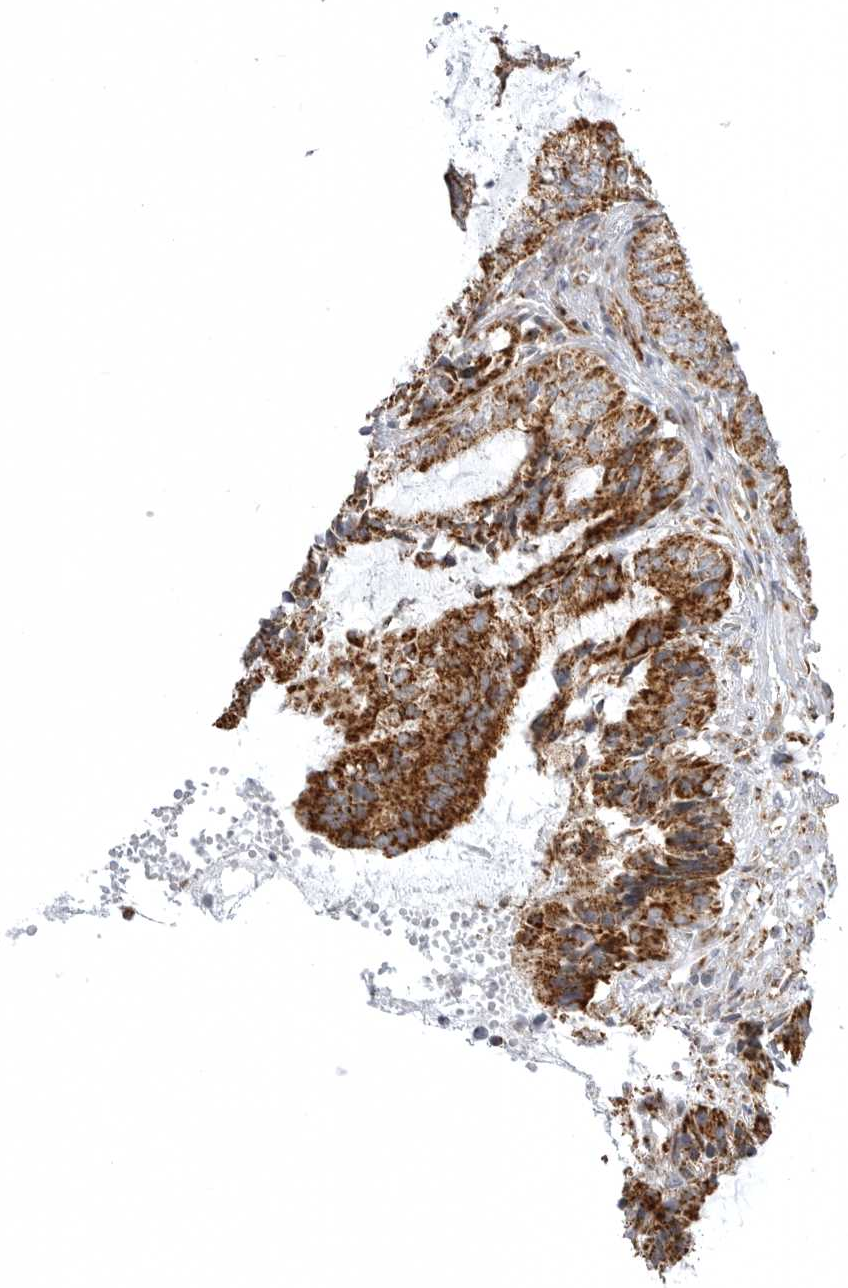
{"staining": {"intensity": "strong", "quantity": ">75%", "location": "cytoplasmic/membranous"}, "tissue": "endometrial cancer", "cell_type": "Tumor cells", "image_type": "cancer", "snomed": [{"axis": "morphology", "description": "Adenocarcinoma, NOS"}, {"axis": "topography", "description": "Endometrium"}], "caption": "The micrograph demonstrates a brown stain indicating the presence of a protein in the cytoplasmic/membranous of tumor cells in endometrial cancer.", "gene": "TUFM", "patient": {"sex": "female", "age": 49}}